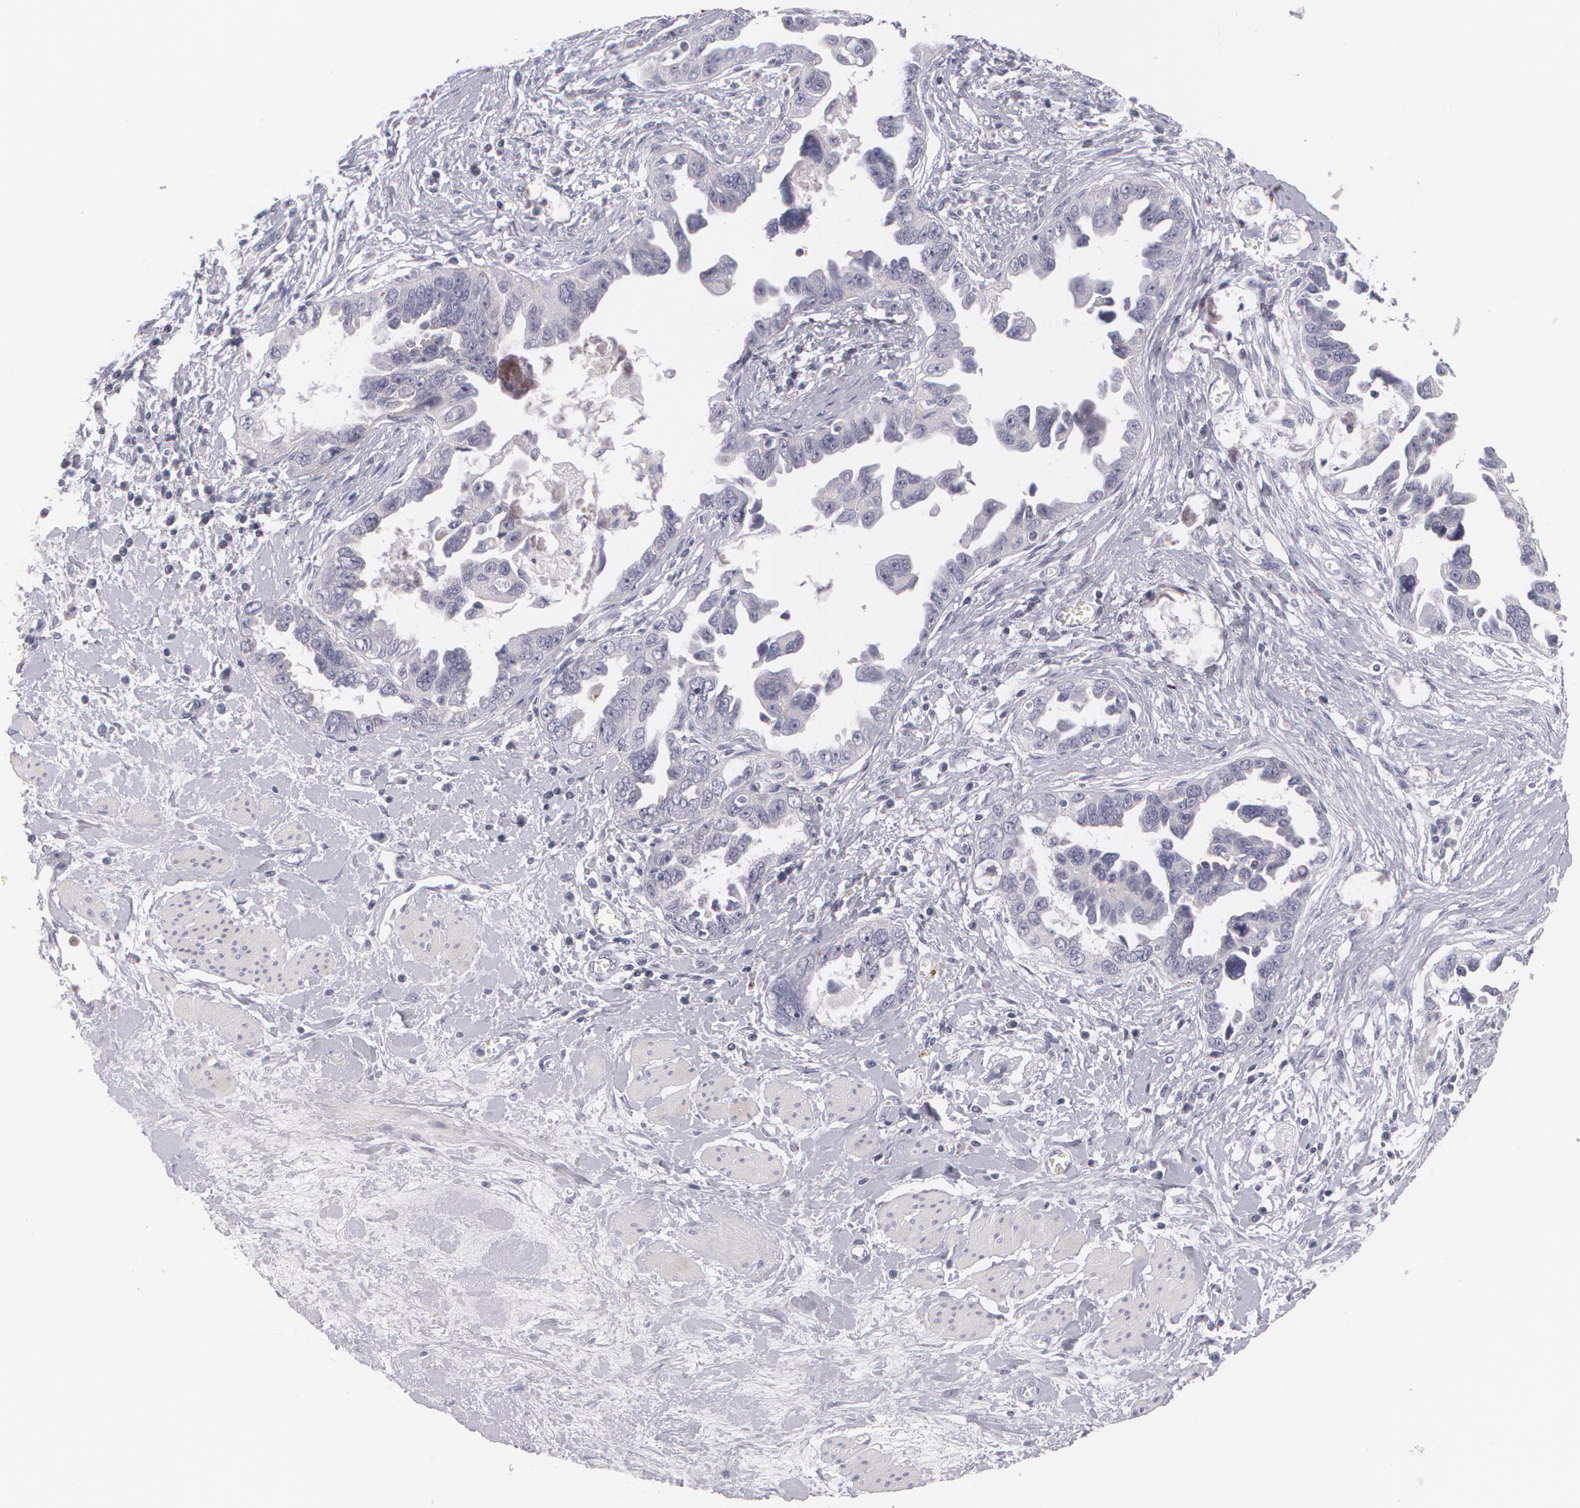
{"staining": {"intensity": "negative", "quantity": "none", "location": "none"}, "tissue": "ovarian cancer", "cell_type": "Tumor cells", "image_type": "cancer", "snomed": [{"axis": "morphology", "description": "Cystadenocarcinoma, serous, NOS"}, {"axis": "topography", "description": "Ovary"}], "caption": "Image shows no significant protein staining in tumor cells of serous cystadenocarcinoma (ovarian).", "gene": "FAM181A", "patient": {"sex": "female", "age": 63}}